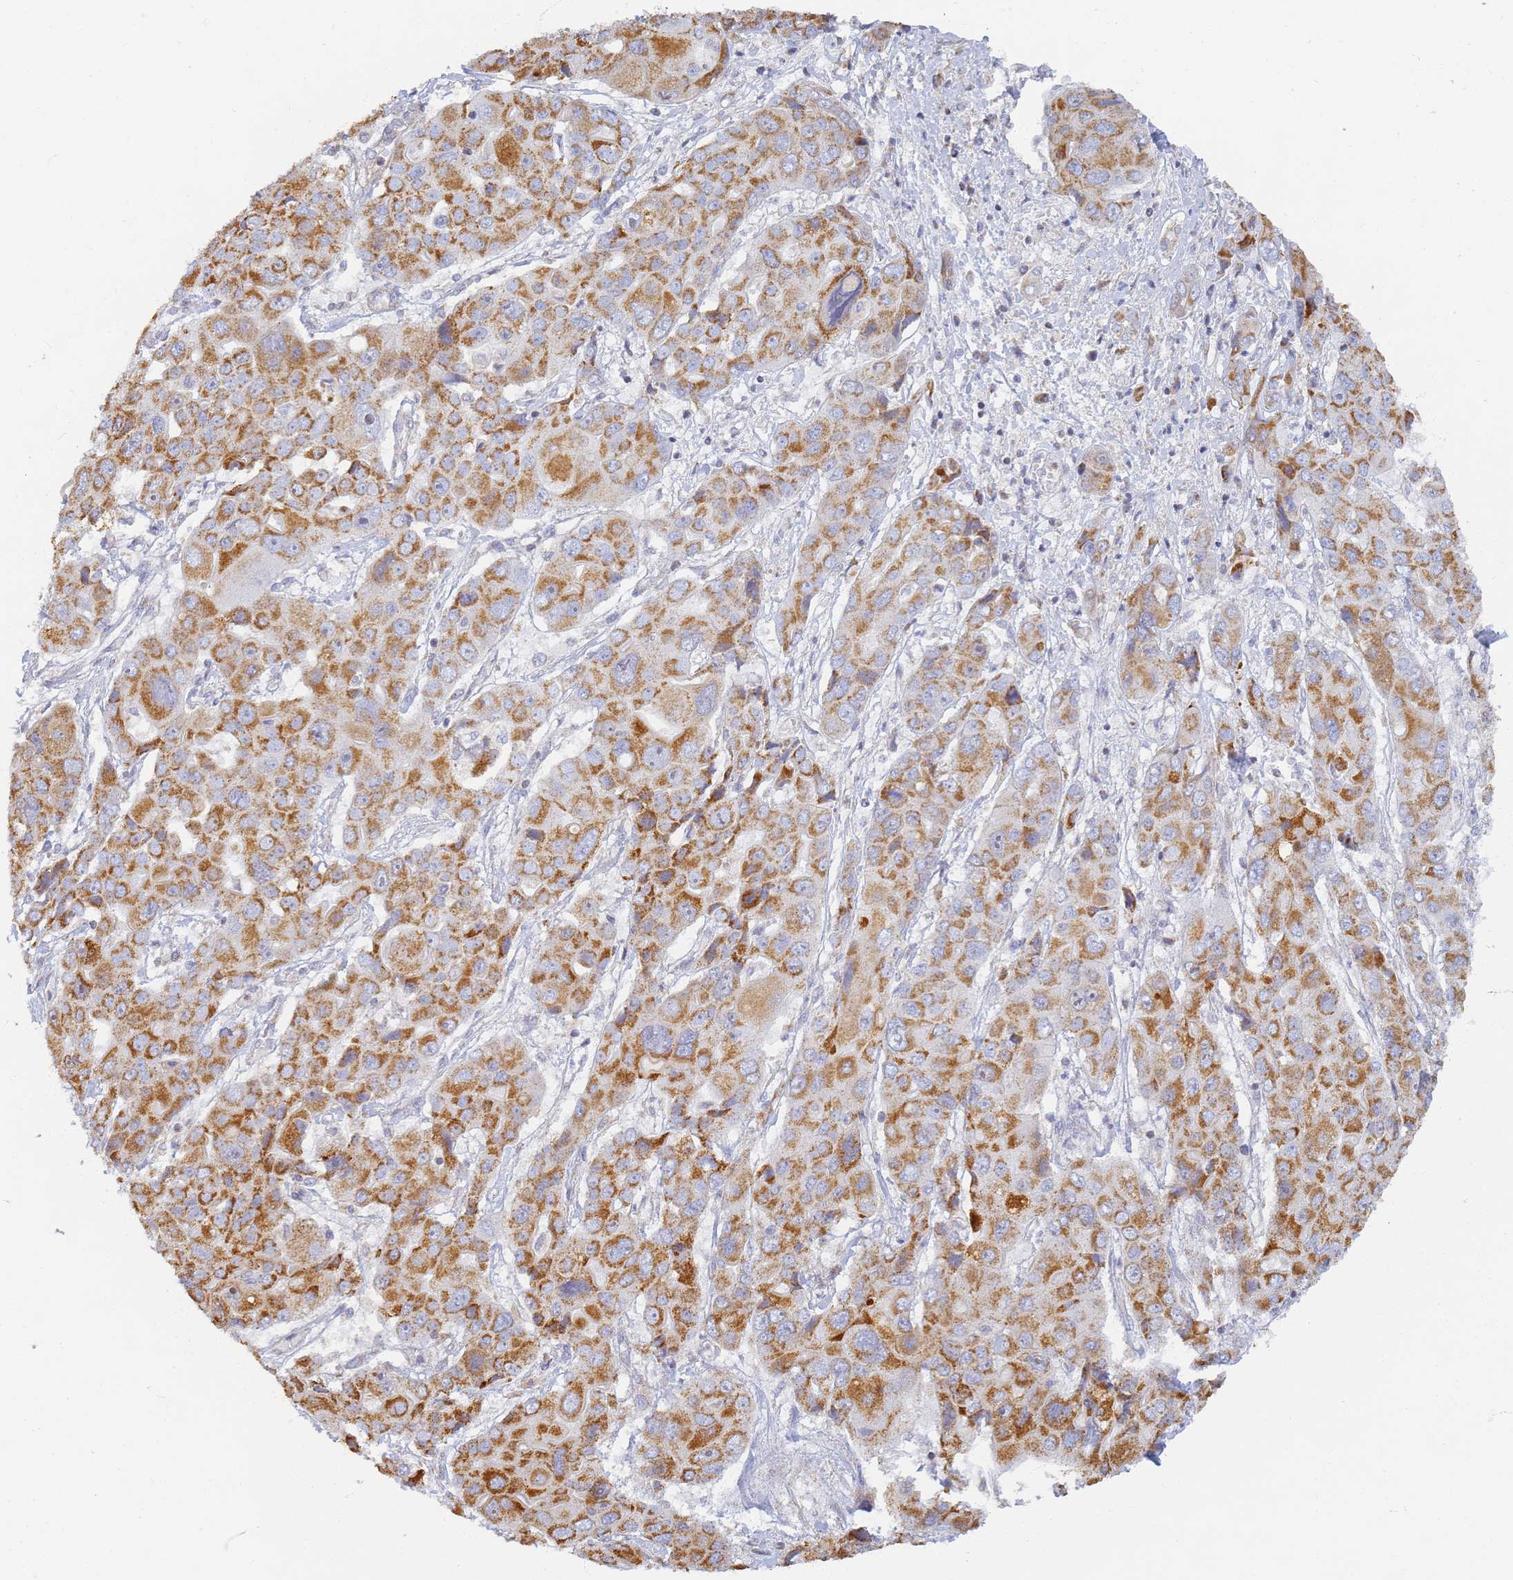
{"staining": {"intensity": "strong", "quantity": ">75%", "location": "cytoplasmic/membranous"}, "tissue": "liver cancer", "cell_type": "Tumor cells", "image_type": "cancer", "snomed": [{"axis": "morphology", "description": "Cholangiocarcinoma"}, {"axis": "topography", "description": "Liver"}], "caption": "About >75% of tumor cells in human cholangiocarcinoma (liver) demonstrate strong cytoplasmic/membranous protein staining as visualized by brown immunohistochemical staining.", "gene": "UTP23", "patient": {"sex": "male", "age": 67}}